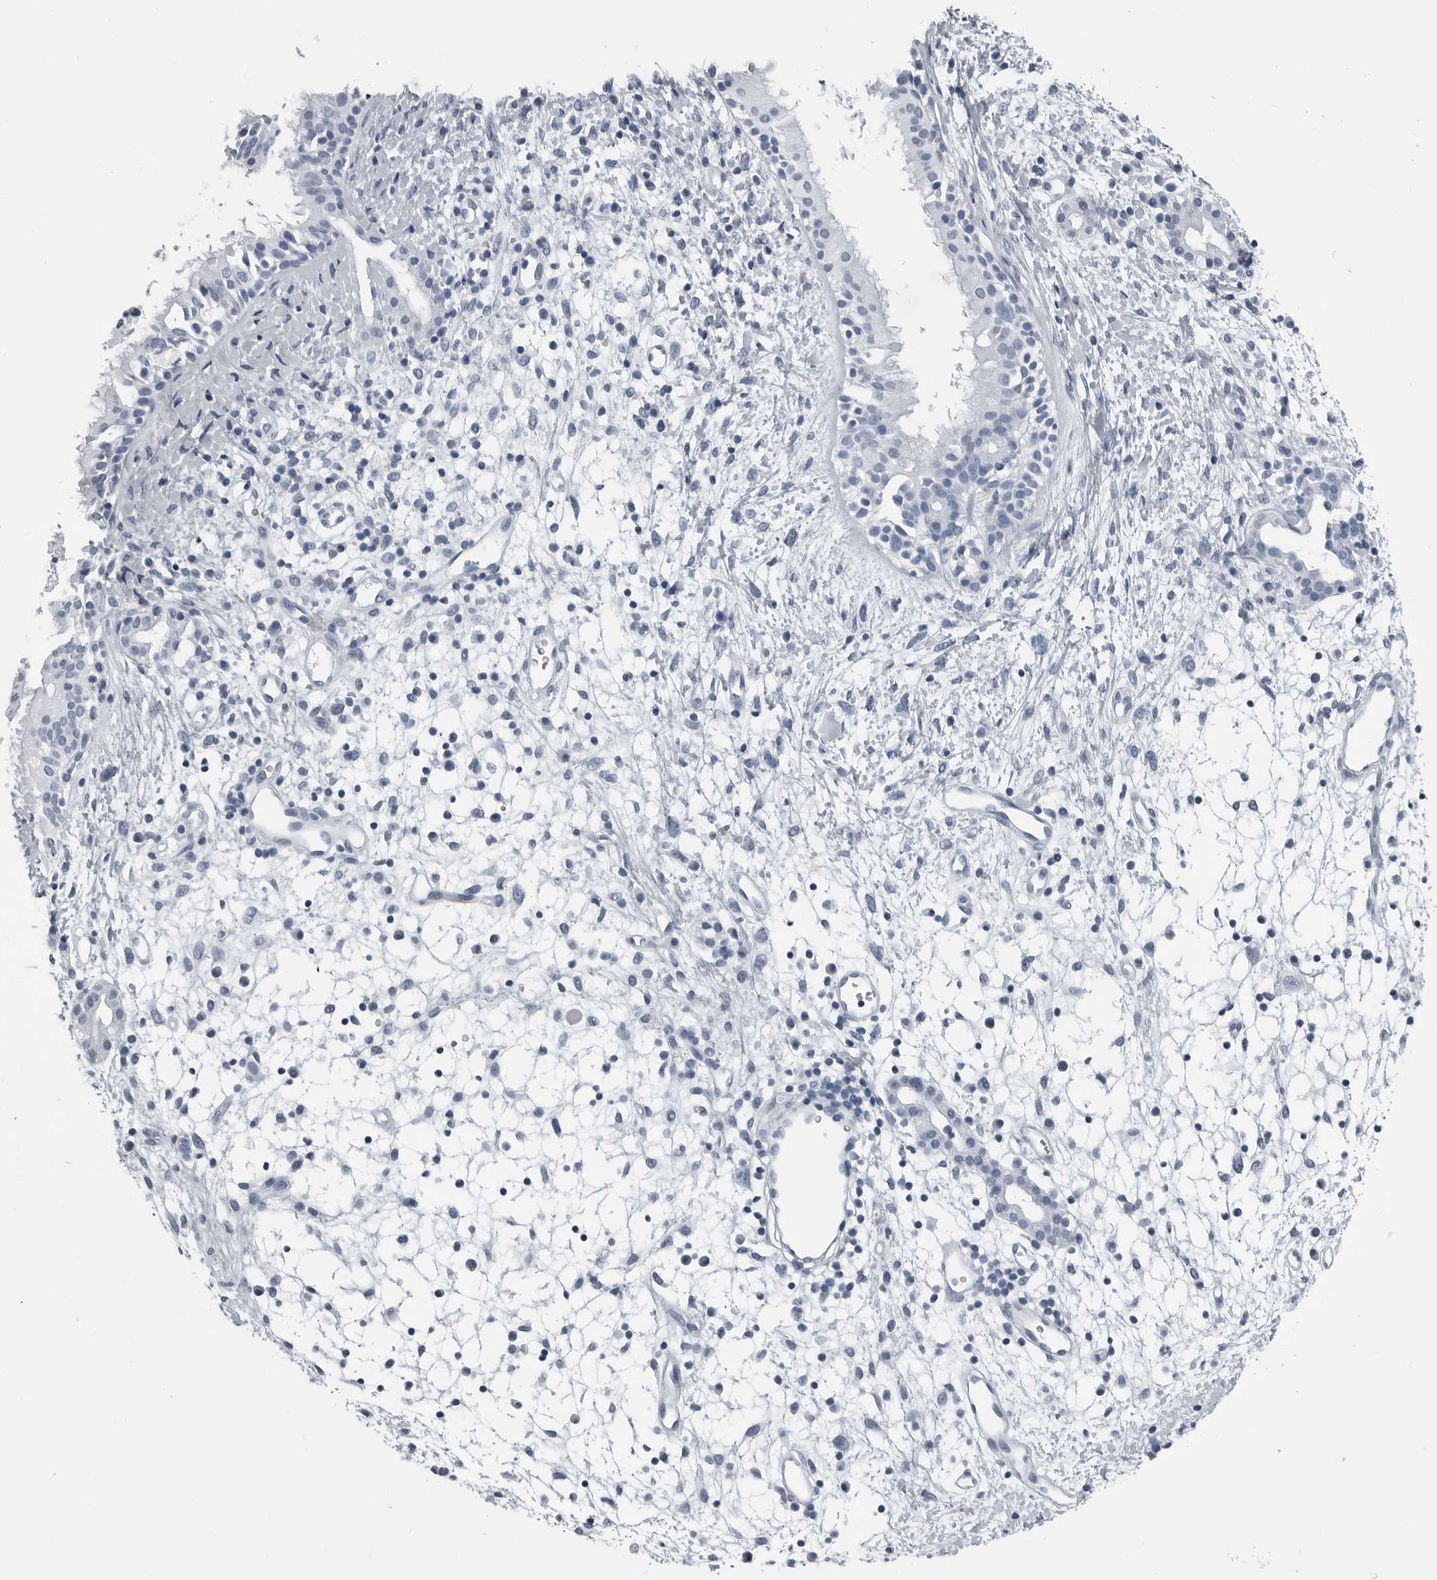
{"staining": {"intensity": "negative", "quantity": "none", "location": "none"}, "tissue": "nasopharynx", "cell_type": "Respiratory epithelial cells", "image_type": "normal", "snomed": [{"axis": "morphology", "description": "Normal tissue, NOS"}, {"axis": "topography", "description": "Nasopharynx"}], "caption": "DAB (3,3'-diaminobenzidine) immunohistochemical staining of benign human nasopharynx shows no significant staining in respiratory epithelial cells.", "gene": "SPINK1", "patient": {"sex": "male", "age": 22}}